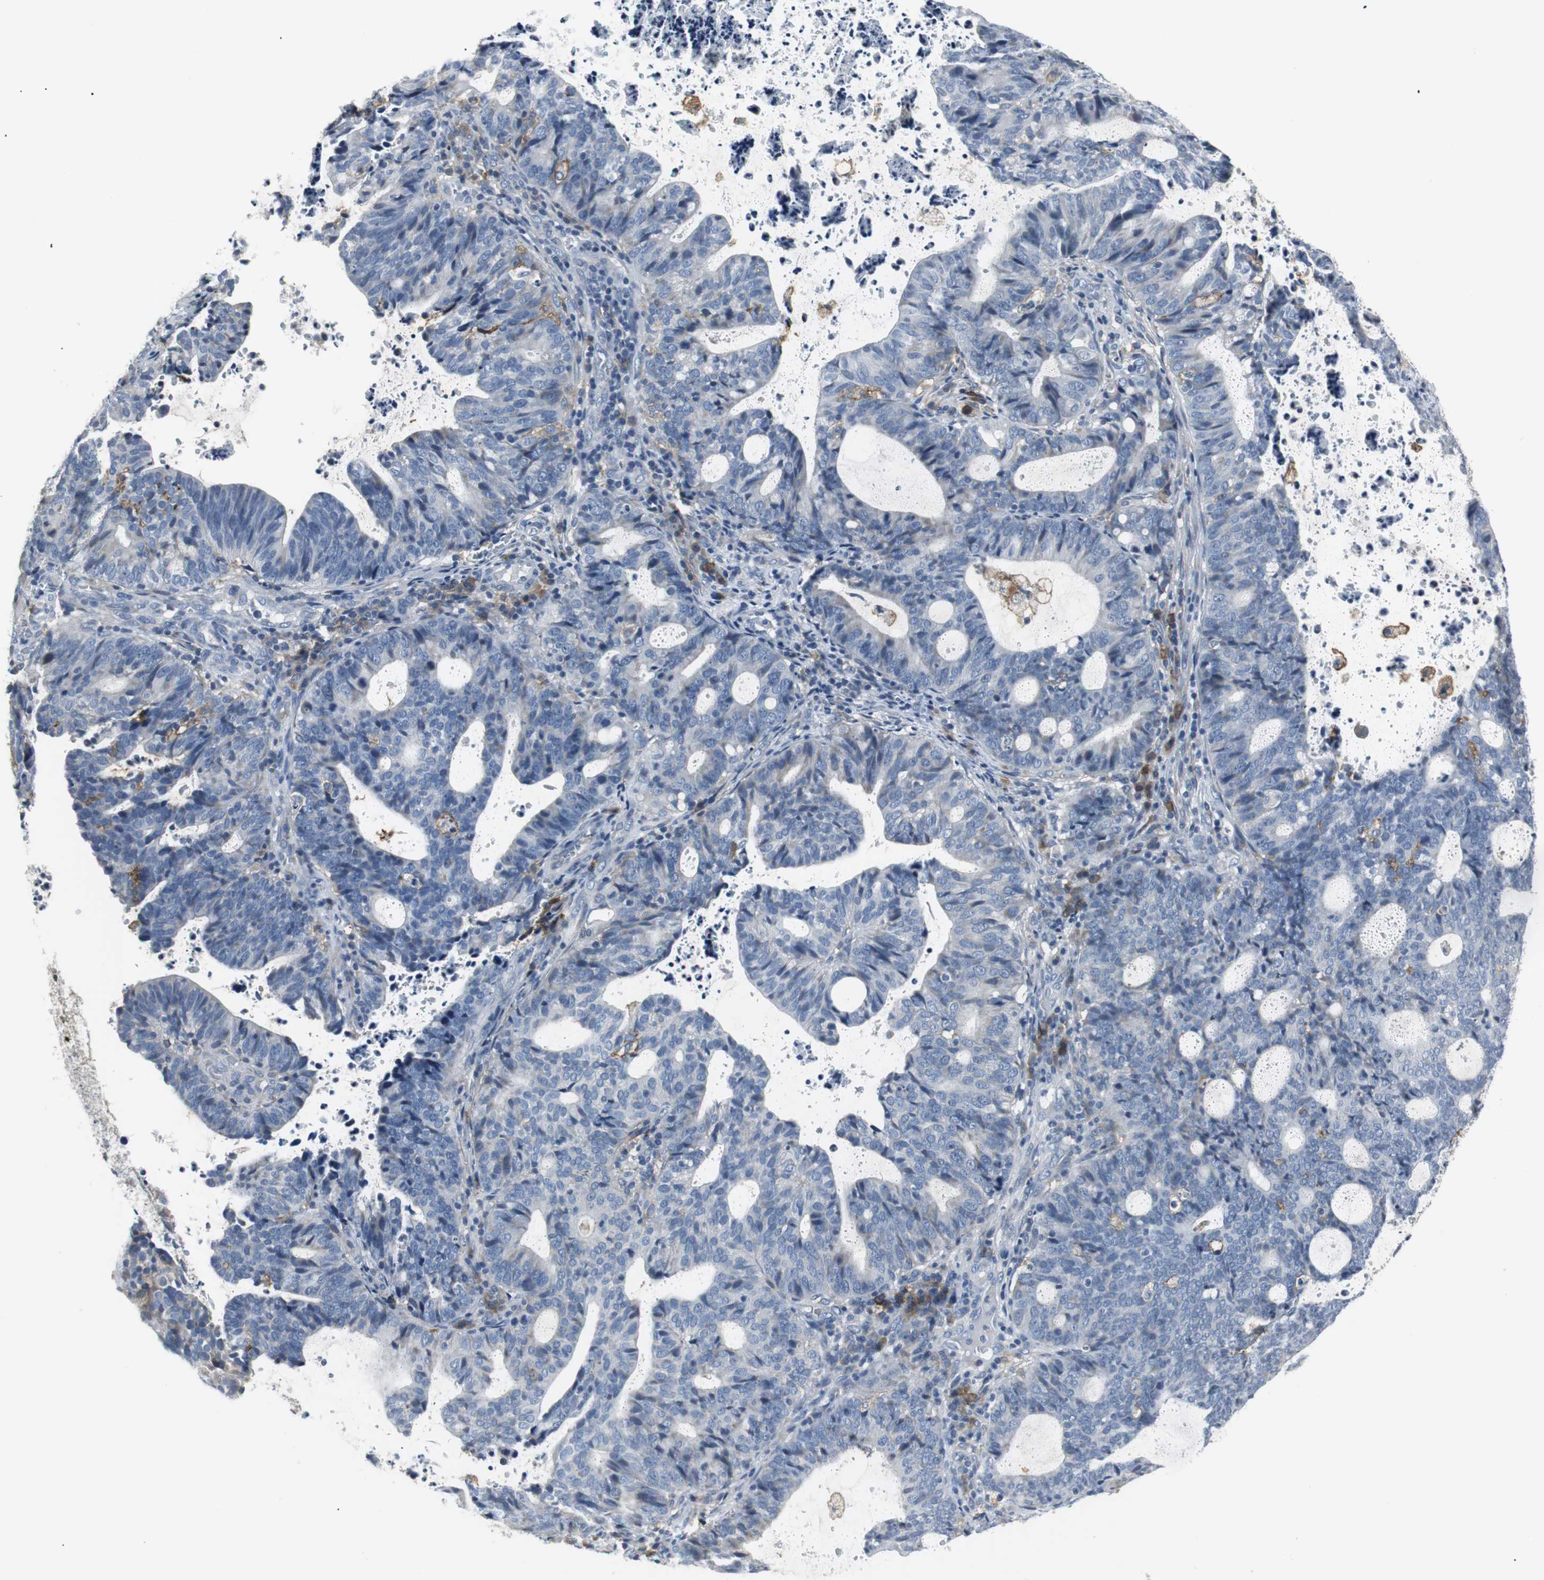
{"staining": {"intensity": "negative", "quantity": "none", "location": "none"}, "tissue": "endometrial cancer", "cell_type": "Tumor cells", "image_type": "cancer", "snomed": [{"axis": "morphology", "description": "Adenocarcinoma, NOS"}, {"axis": "topography", "description": "Uterus"}], "caption": "Immunohistochemistry (IHC) histopathology image of human endometrial adenocarcinoma stained for a protein (brown), which reveals no expression in tumor cells. (Immunohistochemistry (IHC), brightfield microscopy, high magnification).", "gene": "SLC2A5", "patient": {"sex": "female", "age": 83}}